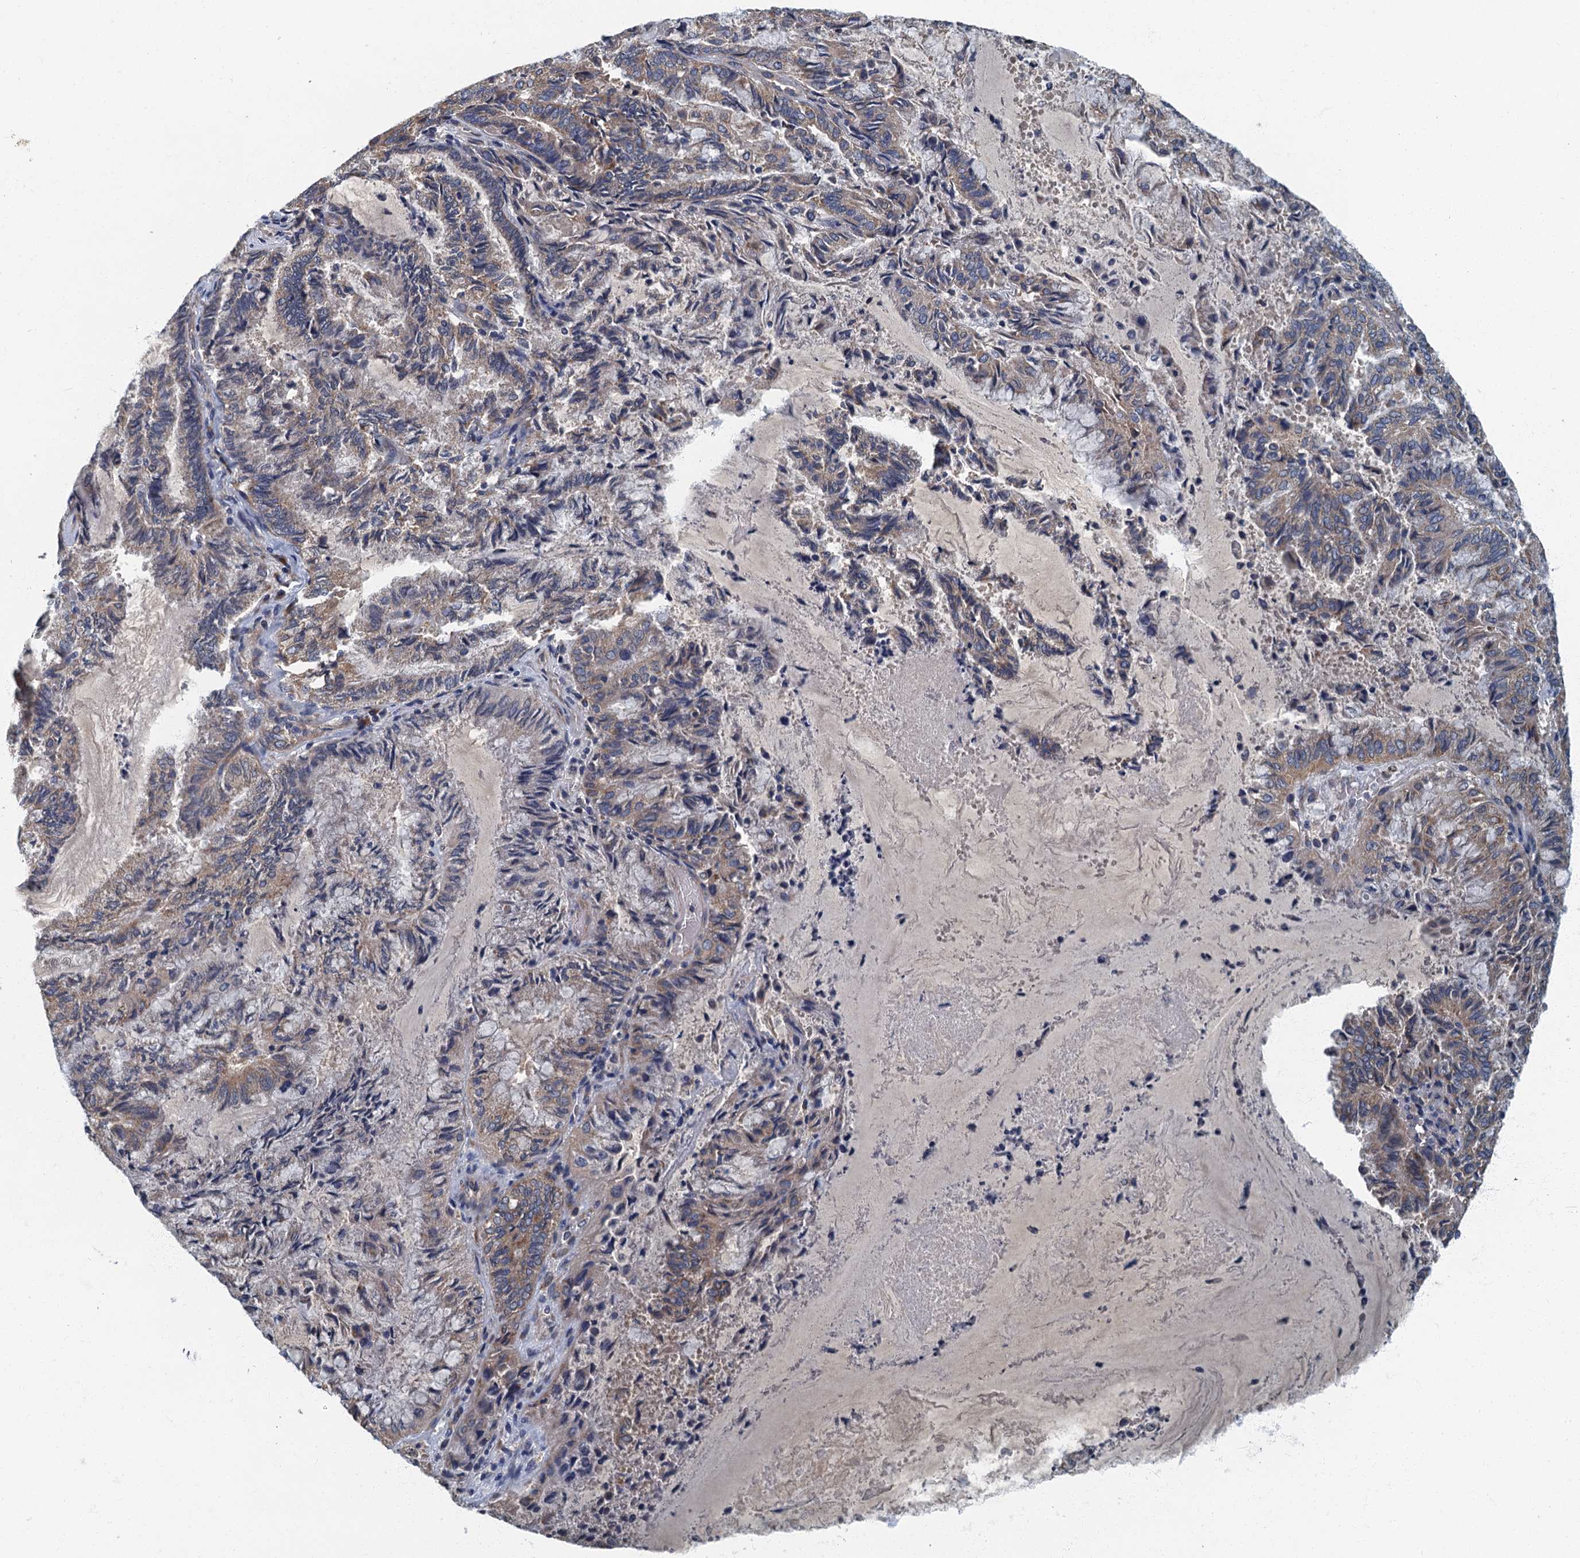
{"staining": {"intensity": "weak", "quantity": "25%-75%", "location": "cytoplasmic/membranous"}, "tissue": "endometrial cancer", "cell_type": "Tumor cells", "image_type": "cancer", "snomed": [{"axis": "morphology", "description": "Adenocarcinoma, NOS"}, {"axis": "topography", "description": "Endometrium"}], "caption": "Endometrial cancer tissue shows weak cytoplasmic/membranous expression in approximately 25%-75% of tumor cells (DAB = brown stain, brightfield microscopy at high magnification).", "gene": "DDX49", "patient": {"sex": "female", "age": 80}}